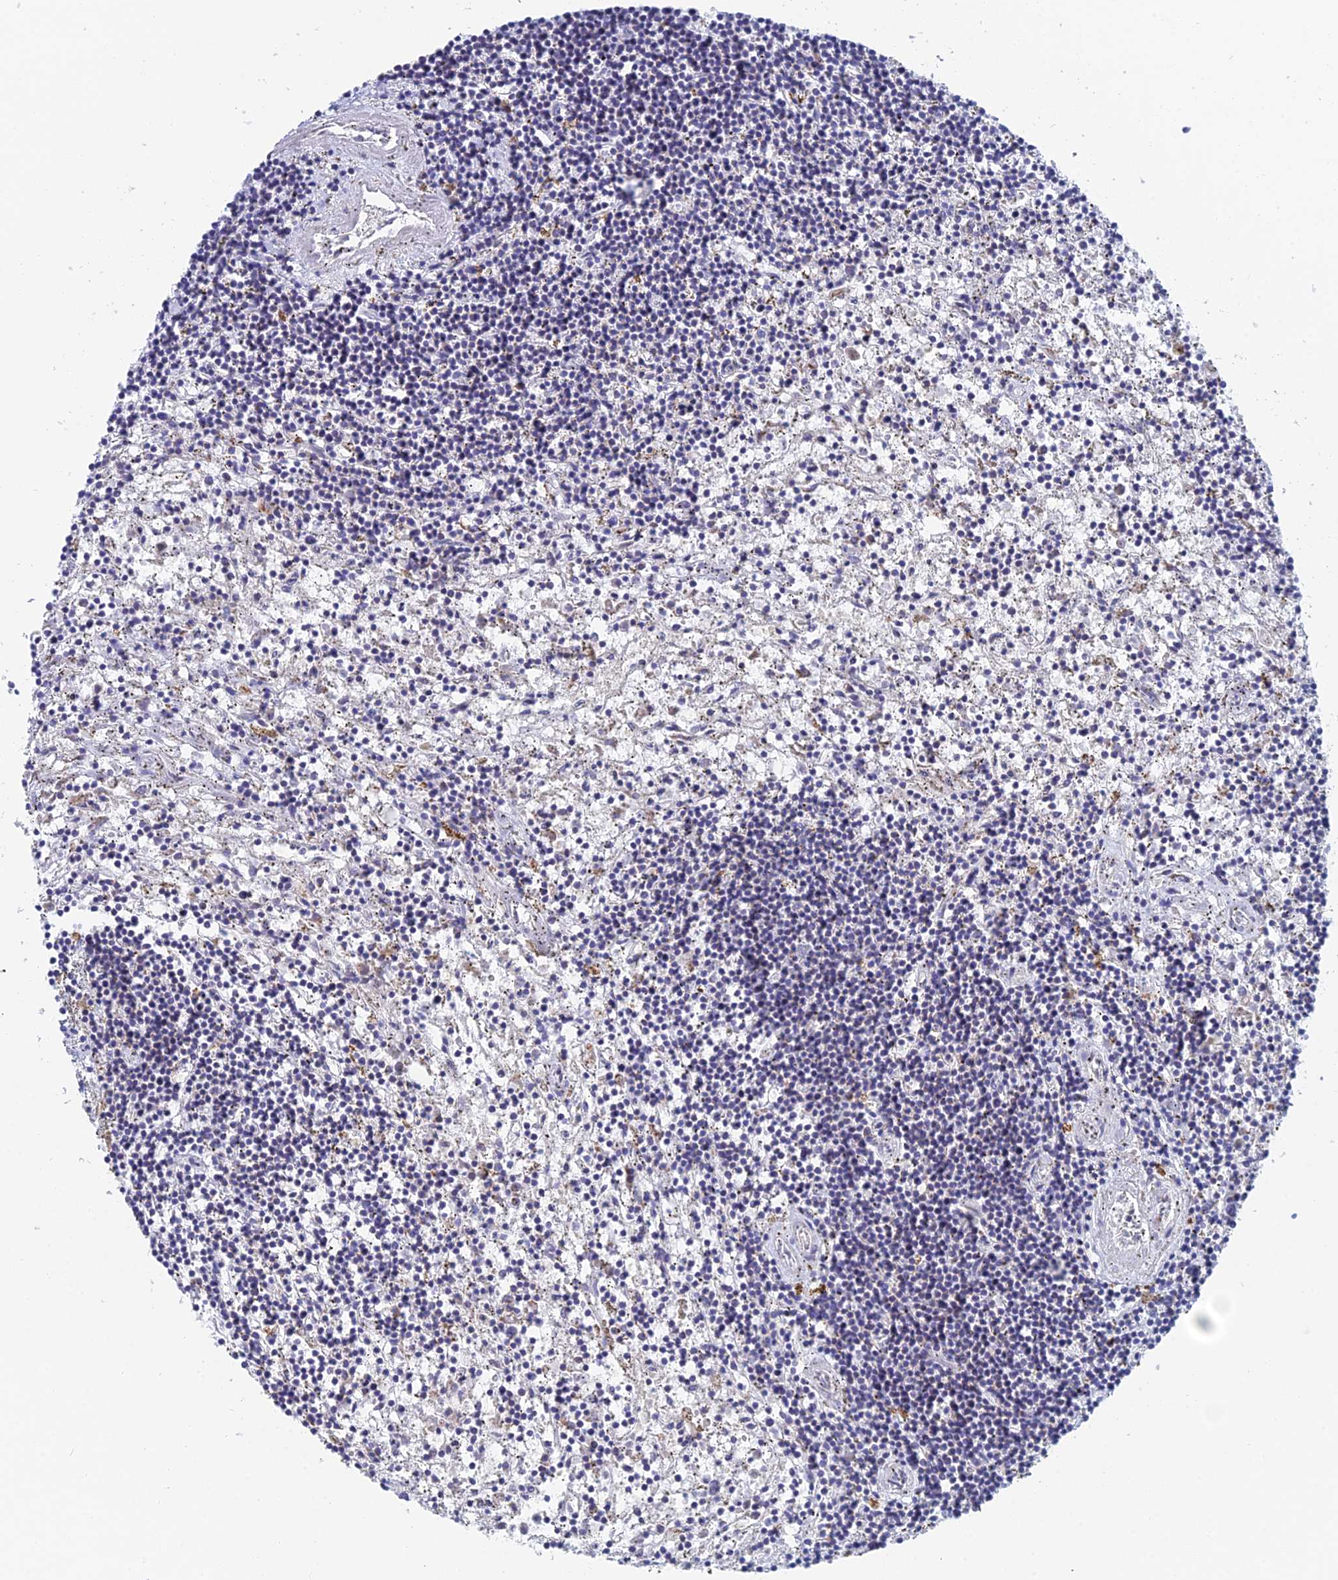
{"staining": {"intensity": "negative", "quantity": "none", "location": "none"}, "tissue": "lymphoma", "cell_type": "Tumor cells", "image_type": "cancer", "snomed": [{"axis": "morphology", "description": "Malignant lymphoma, non-Hodgkin's type, Low grade"}, {"axis": "topography", "description": "Spleen"}], "caption": "High magnification brightfield microscopy of low-grade malignant lymphoma, non-Hodgkin's type stained with DAB (3,3'-diaminobenzidine) (brown) and counterstained with hematoxylin (blue): tumor cells show no significant positivity.", "gene": "ACSM1", "patient": {"sex": "male", "age": 76}}